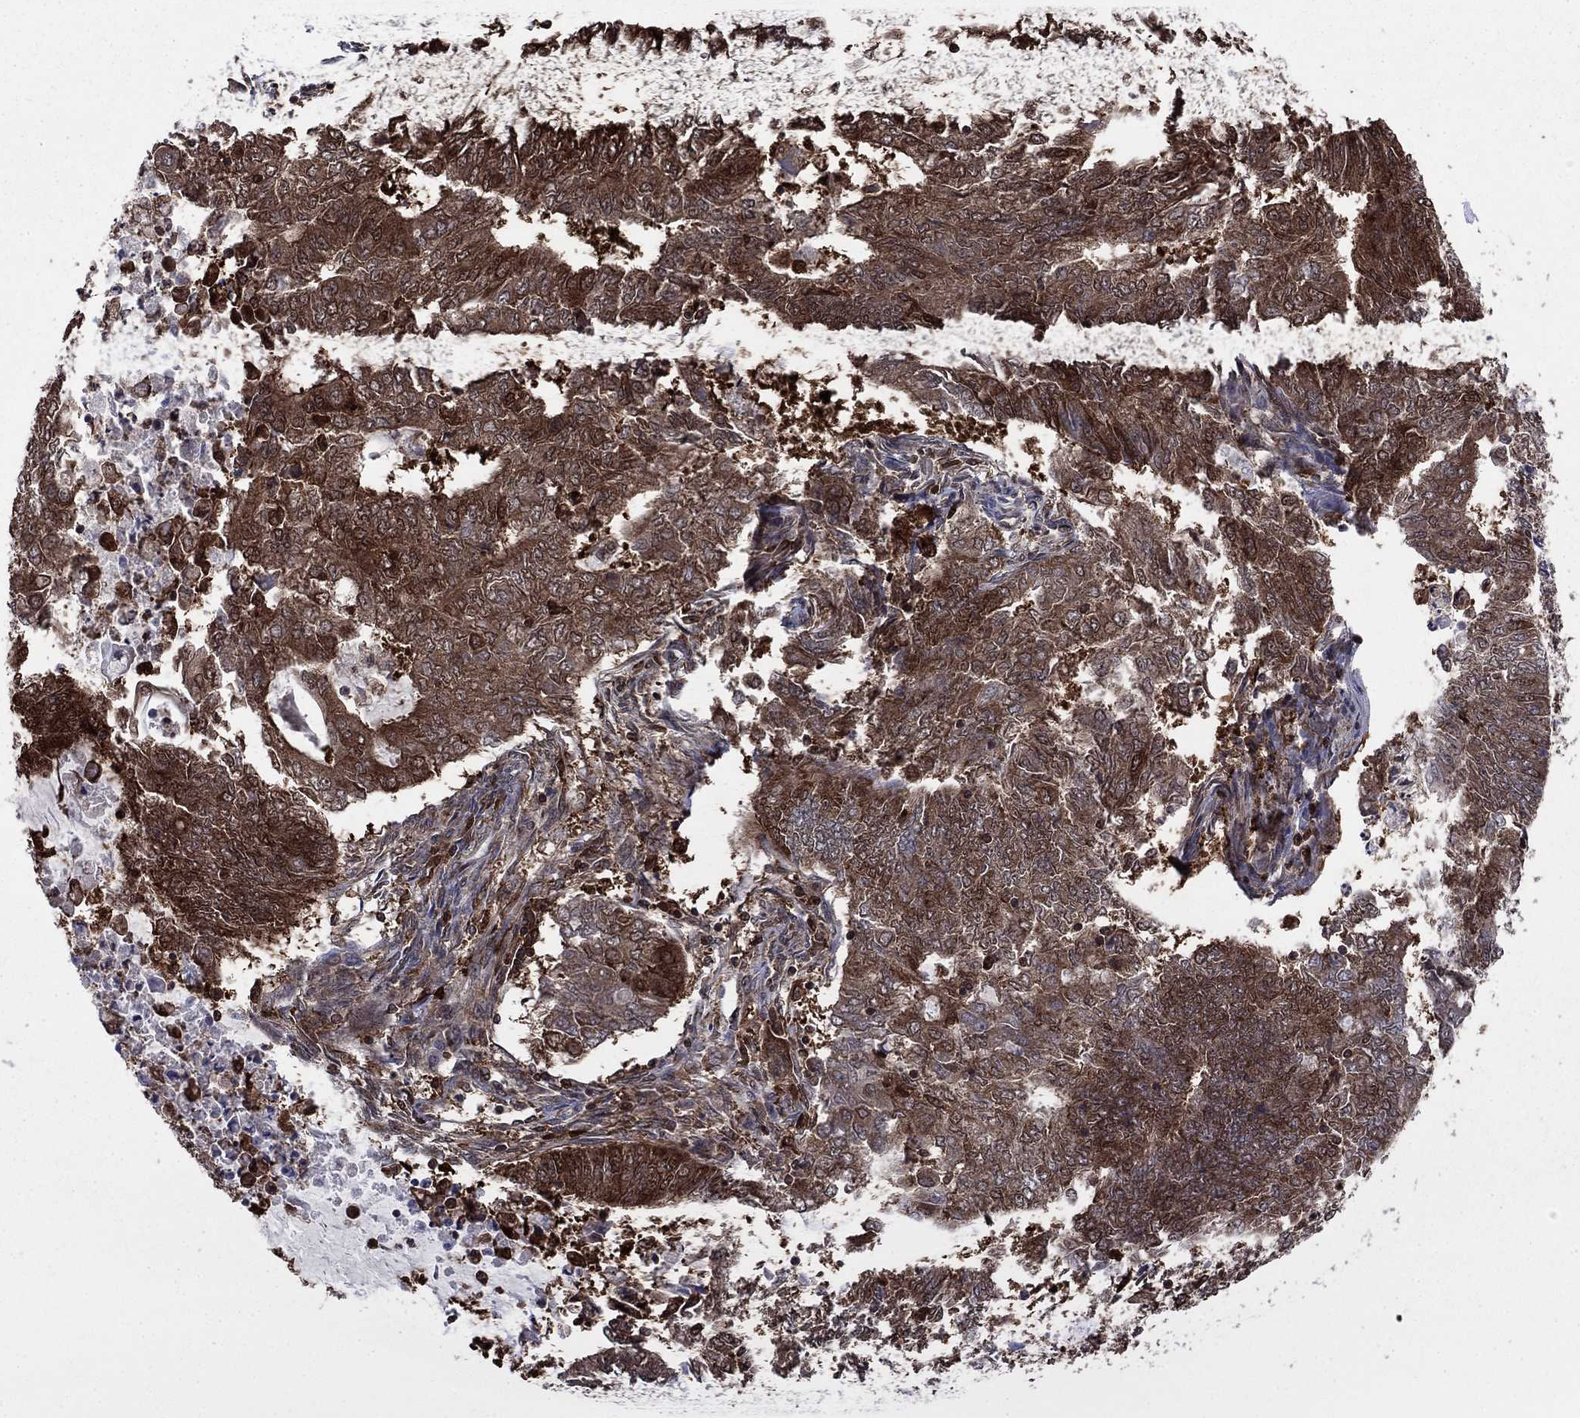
{"staining": {"intensity": "strong", "quantity": ">75%", "location": "cytoplasmic/membranous"}, "tissue": "endometrial cancer", "cell_type": "Tumor cells", "image_type": "cancer", "snomed": [{"axis": "morphology", "description": "Adenocarcinoma, NOS"}, {"axis": "topography", "description": "Endometrium"}], "caption": "Endometrial cancer was stained to show a protein in brown. There is high levels of strong cytoplasmic/membranous positivity in about >75% of tumor cells. The protein is shown in brown color, while the nuclei are stained blue.", "gene": "CACYBP", "patient": {"sex": "female", "age": 62}}